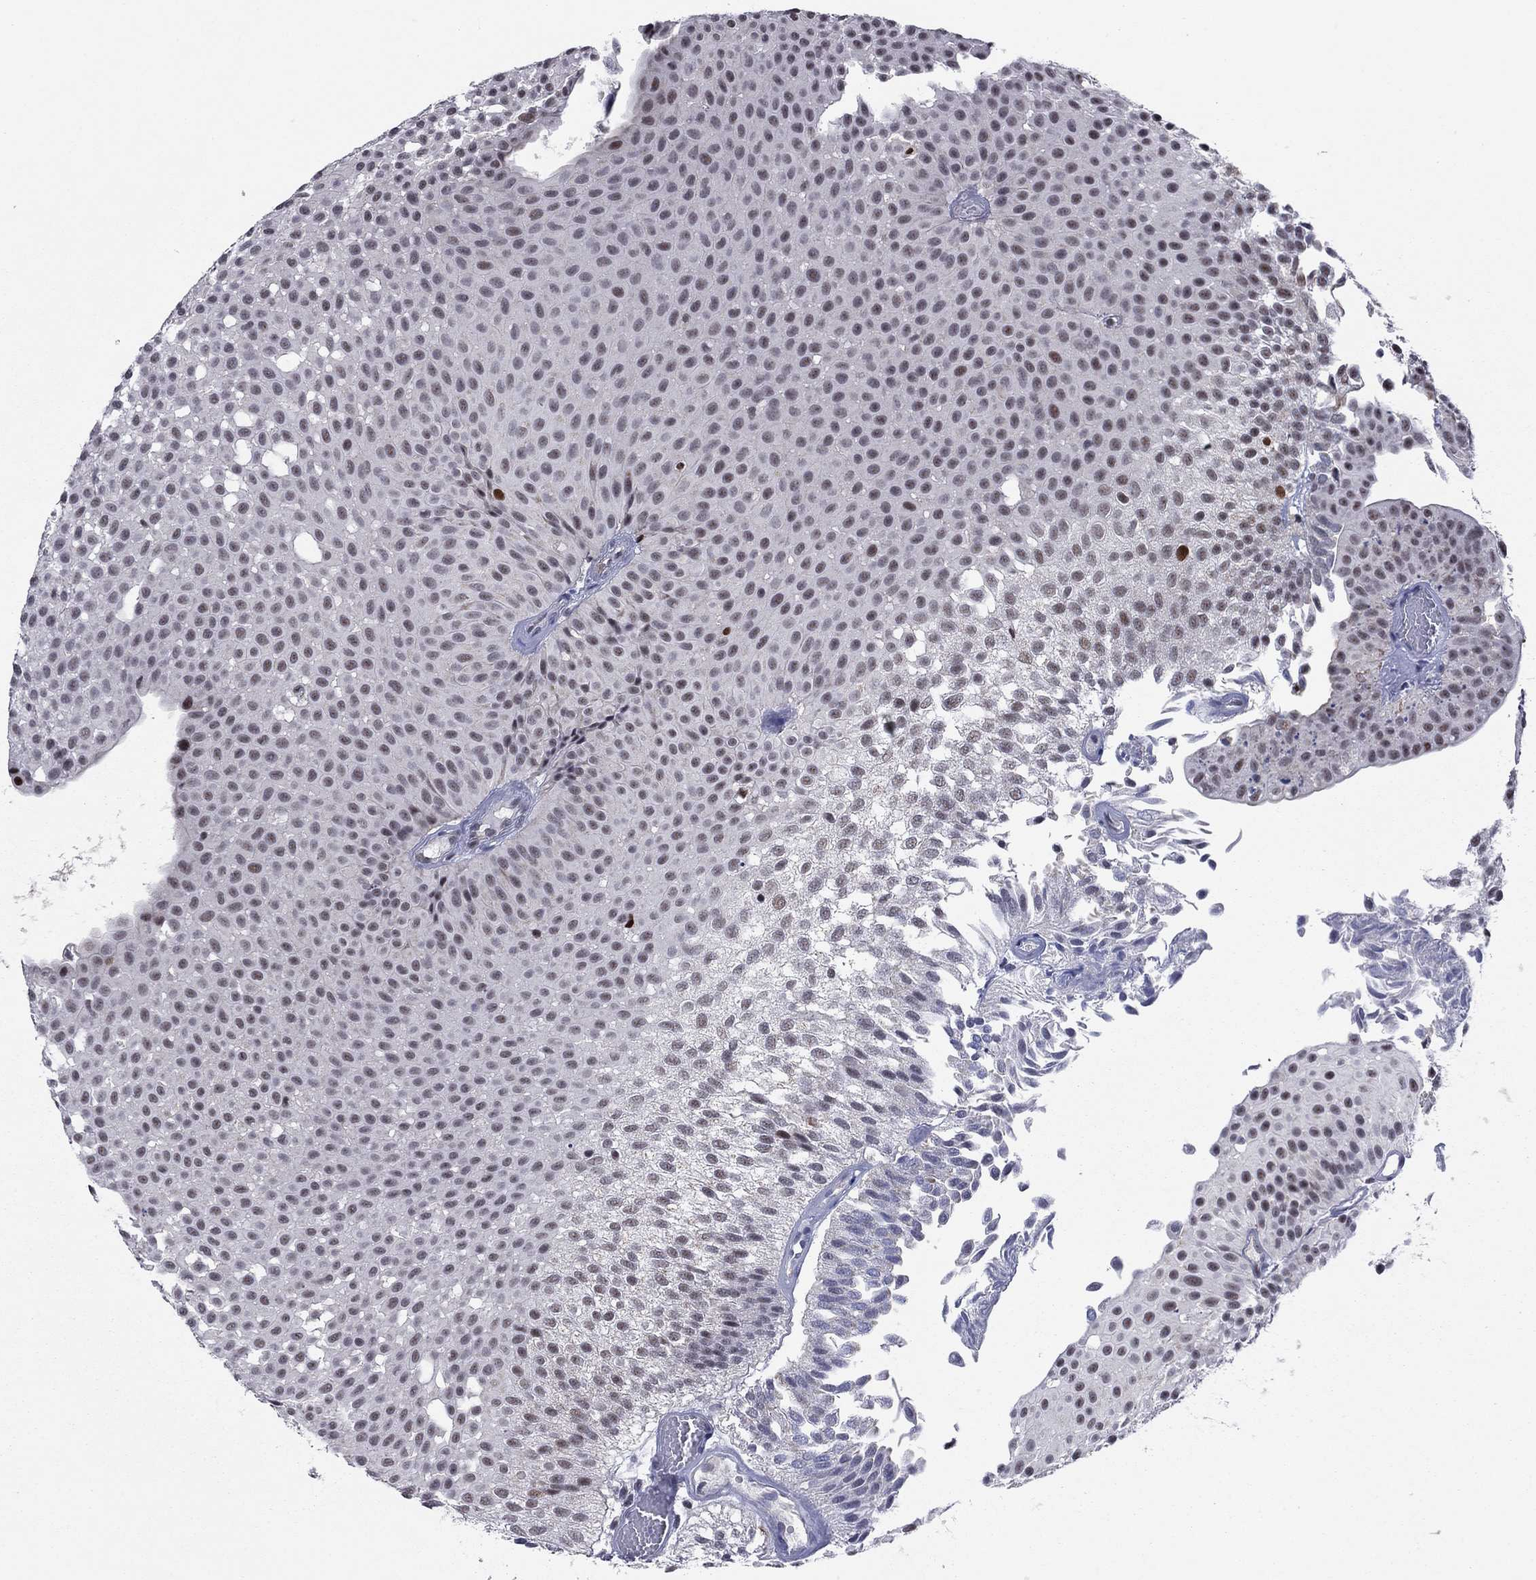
{"staining": {"intensity": "strong", "quantity": "<25%", "location": "nuclear"}, "tissue": "urothelial cancer", "cell_type": "Tumor cells", "image_type": "cancer", "snomed": [{"axis": "morphology", "description": "Urothelial carcinoma, Low grade"}, {"axis": "topography", "description": "Urinary bladder"}], "caption": "Protein expression analysis of urothelial carcinoma (low-grade) demonstrates strong nuclear expression in approximately <25% of tumor cells.", "gene": "CDCA5", "patient": {"sex": "male", "age": 64}}